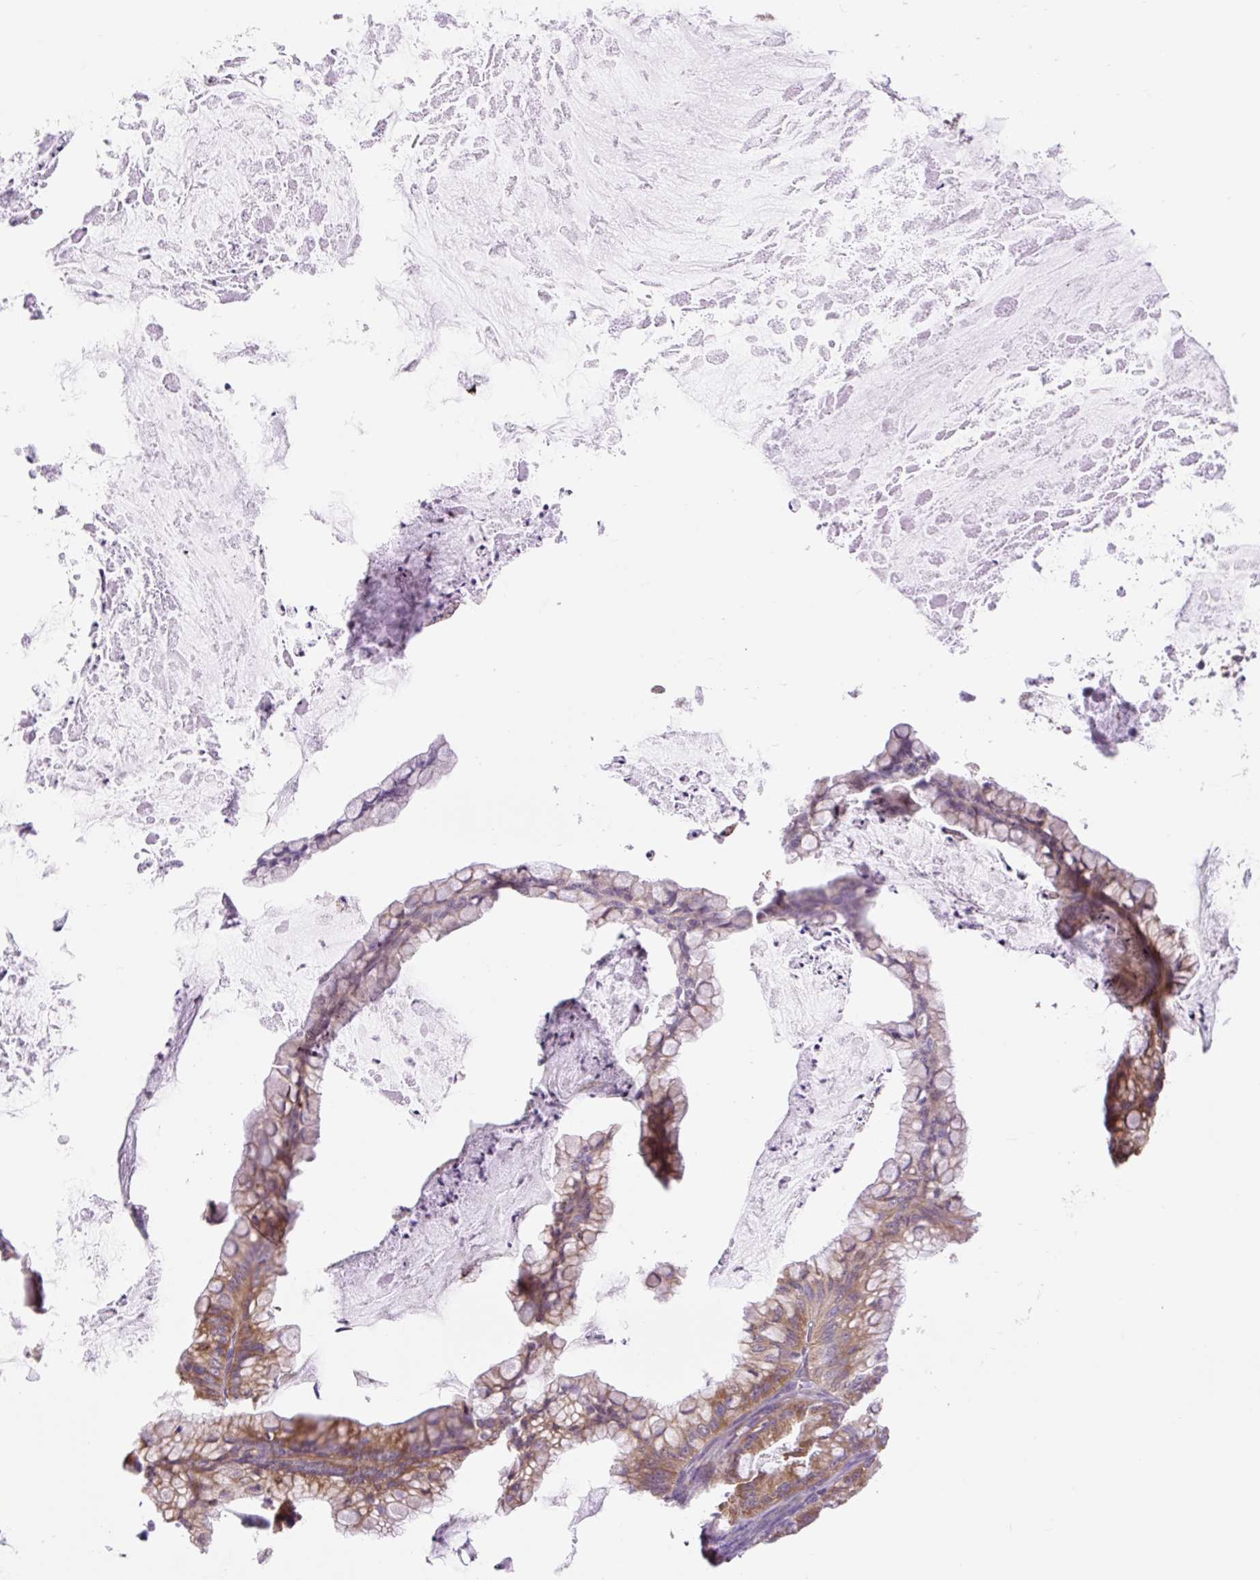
{"staining": {"intensity": "moderate", "quantity": ">75%", "location": "cytoplasmic/membranous"}, "tissue": "ovarian cancer", "cell_type": "Tumor cells", "image_type": "cancer", "snomed": [{"axis": "morphology", "description": "Cystadenocarcinoma, mucinous, NOS"}, {"axis": "topography", "description": "Ovary"}], "caption": "Immunohistochemistry (DAB) staining of human mucinous cystadenocarcinoma (ovarian) displays moderate cytoplasmic/membranous protein positivity in about >75% of tumor cells.", "gene": "GPR45", "patient": {"sex": "female", "age": 35}}